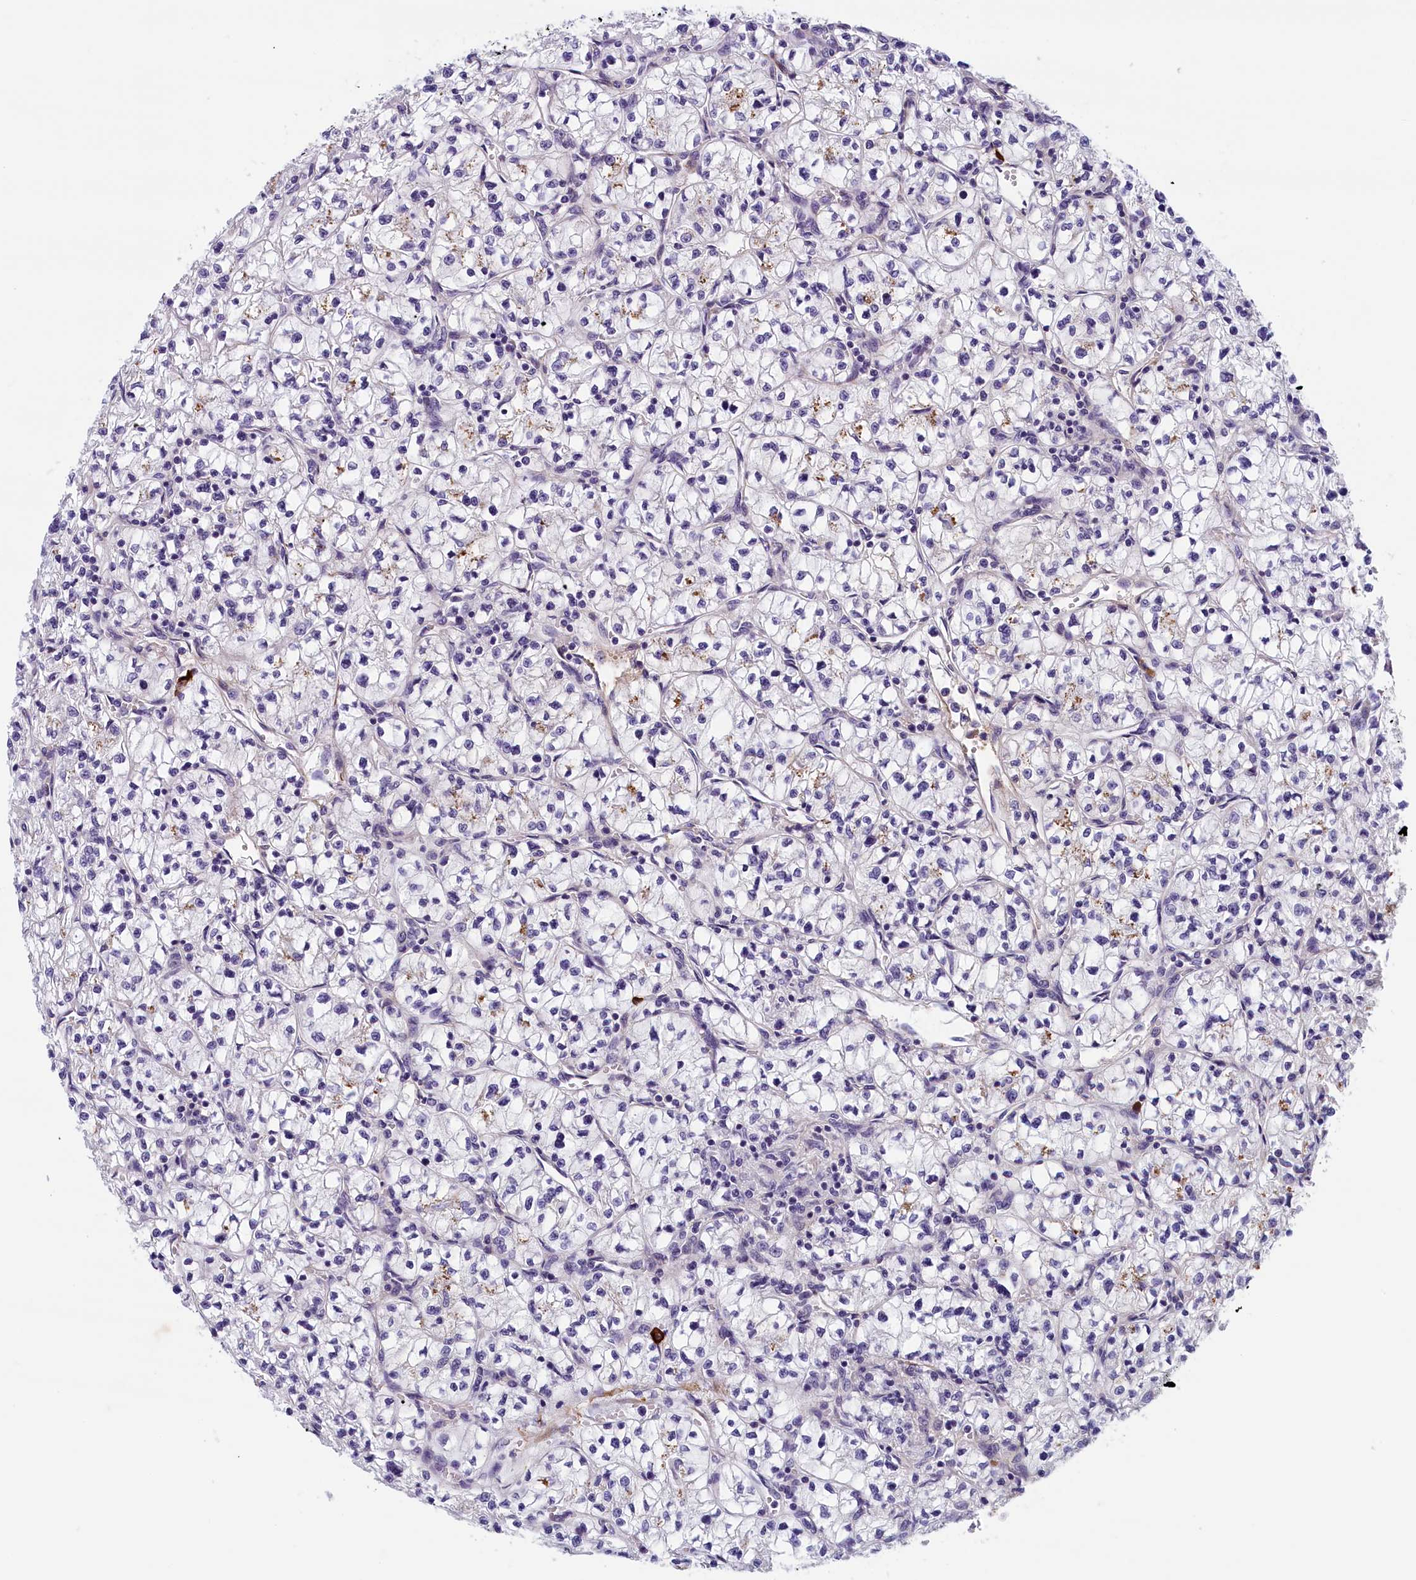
{"staining": {"intensity": "negative", "quantity": "none", "location": "none"}, "tissue": "renal cancer", "cell_type": "Tumor cells", "image_type": "cancer", "snomed": [{"axis": "morphology", "description": "Adenocarcinoma, NOS"}, {"axis": "topography", "description": "Kidney"}], "caption": "The IHC image has no significant positivity in tumor cells of renal cancer tissue.", "gene": "BCL2L13", "patient": {"sex": "female", "age": 64}}